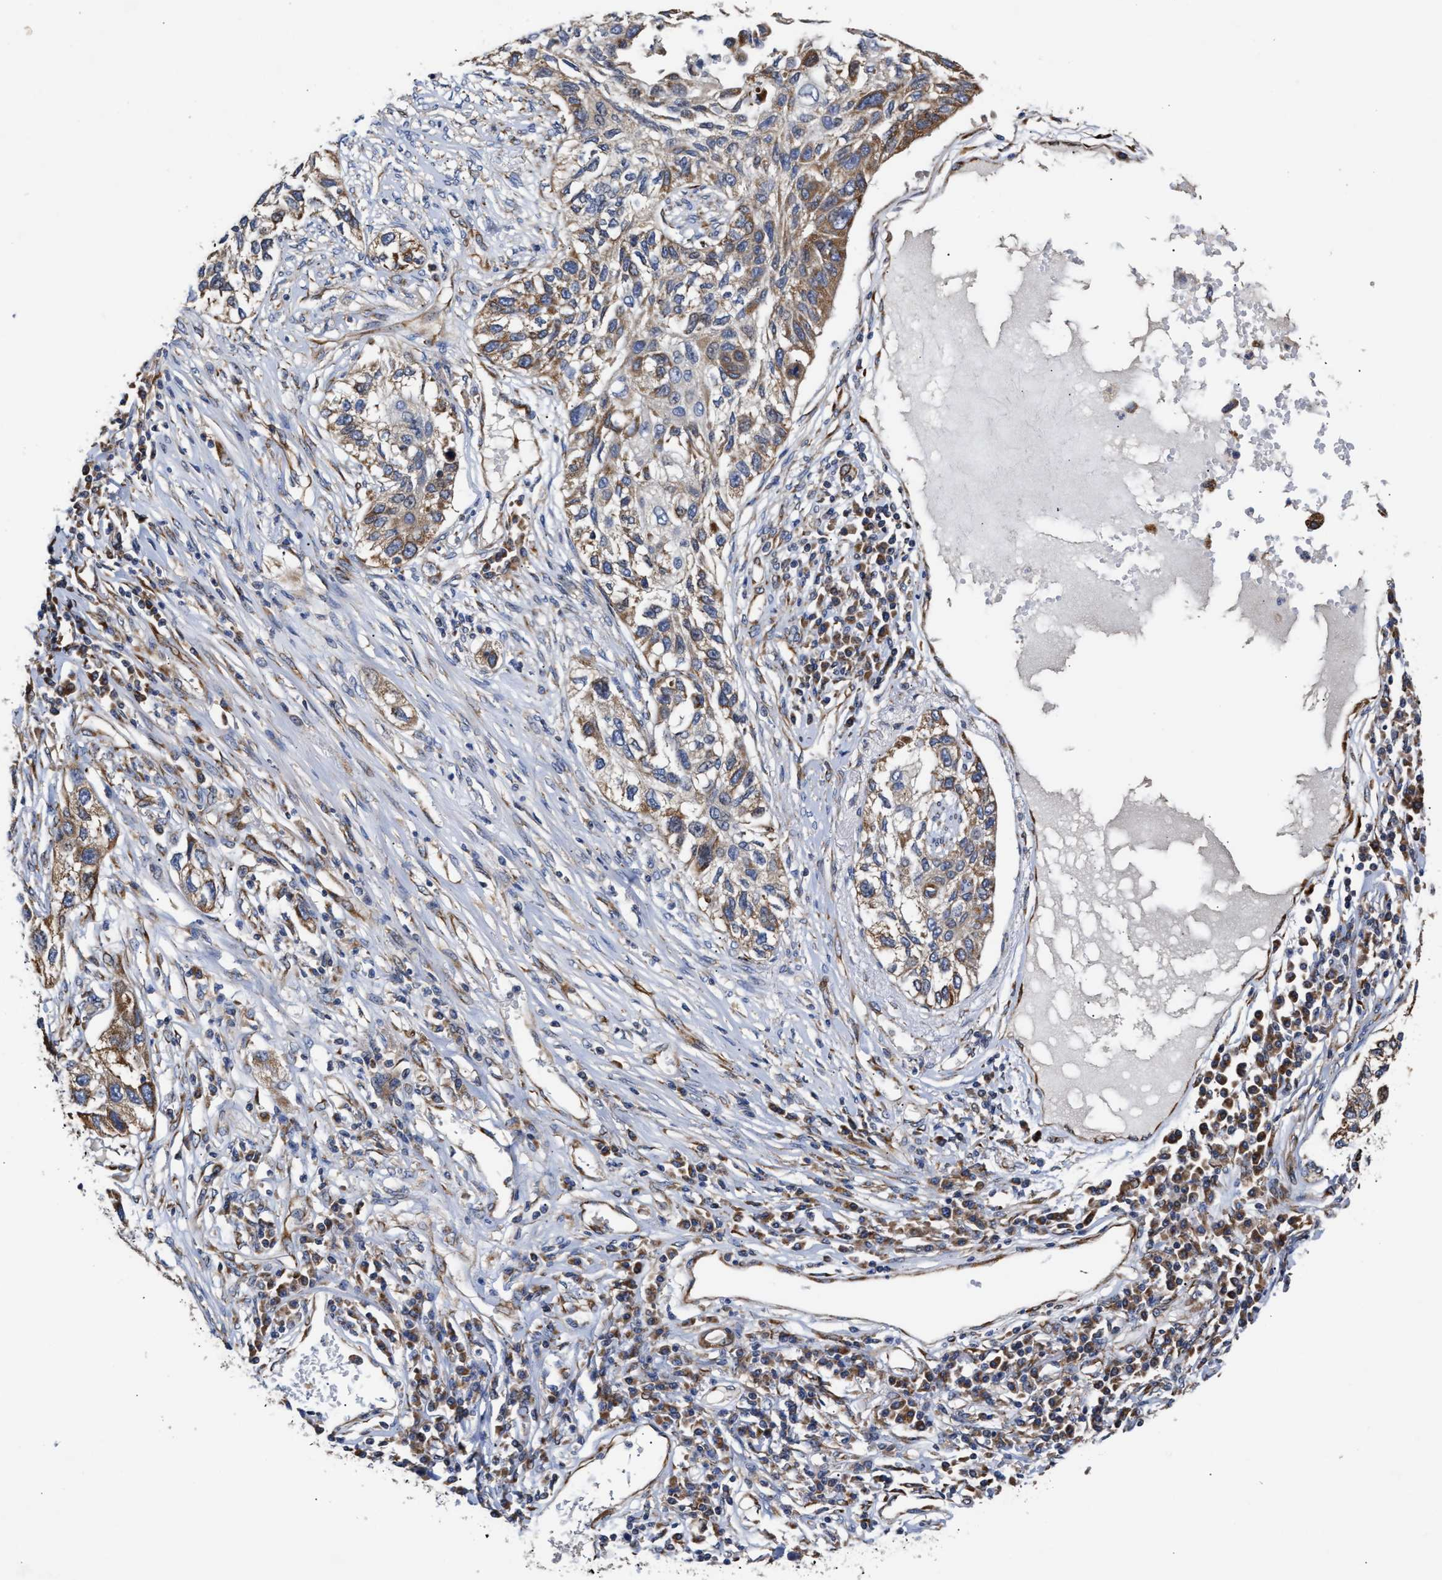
{"staining": {"intensity": "moderate", "quantity": "25%-75%", "location": "cytoplasmic/membranous"}, "tissue": "lung cancer", "cell_type": "Tumor cells", "image_type": "cancer", "snomed": [{"axis": "morphology", "description": "Squamous cell carcinoma, NOS"}, {"axis": "topography", "description": "Lung"}], "caption": "Immunohistochemical staining of human lung cancer exhibits medium levels of moderate cytoplasmic/membranous staining in about 25%-75% of tumor cells.", "gene": "MALSU1", "patient": {"sex": "male", "age": 71}}